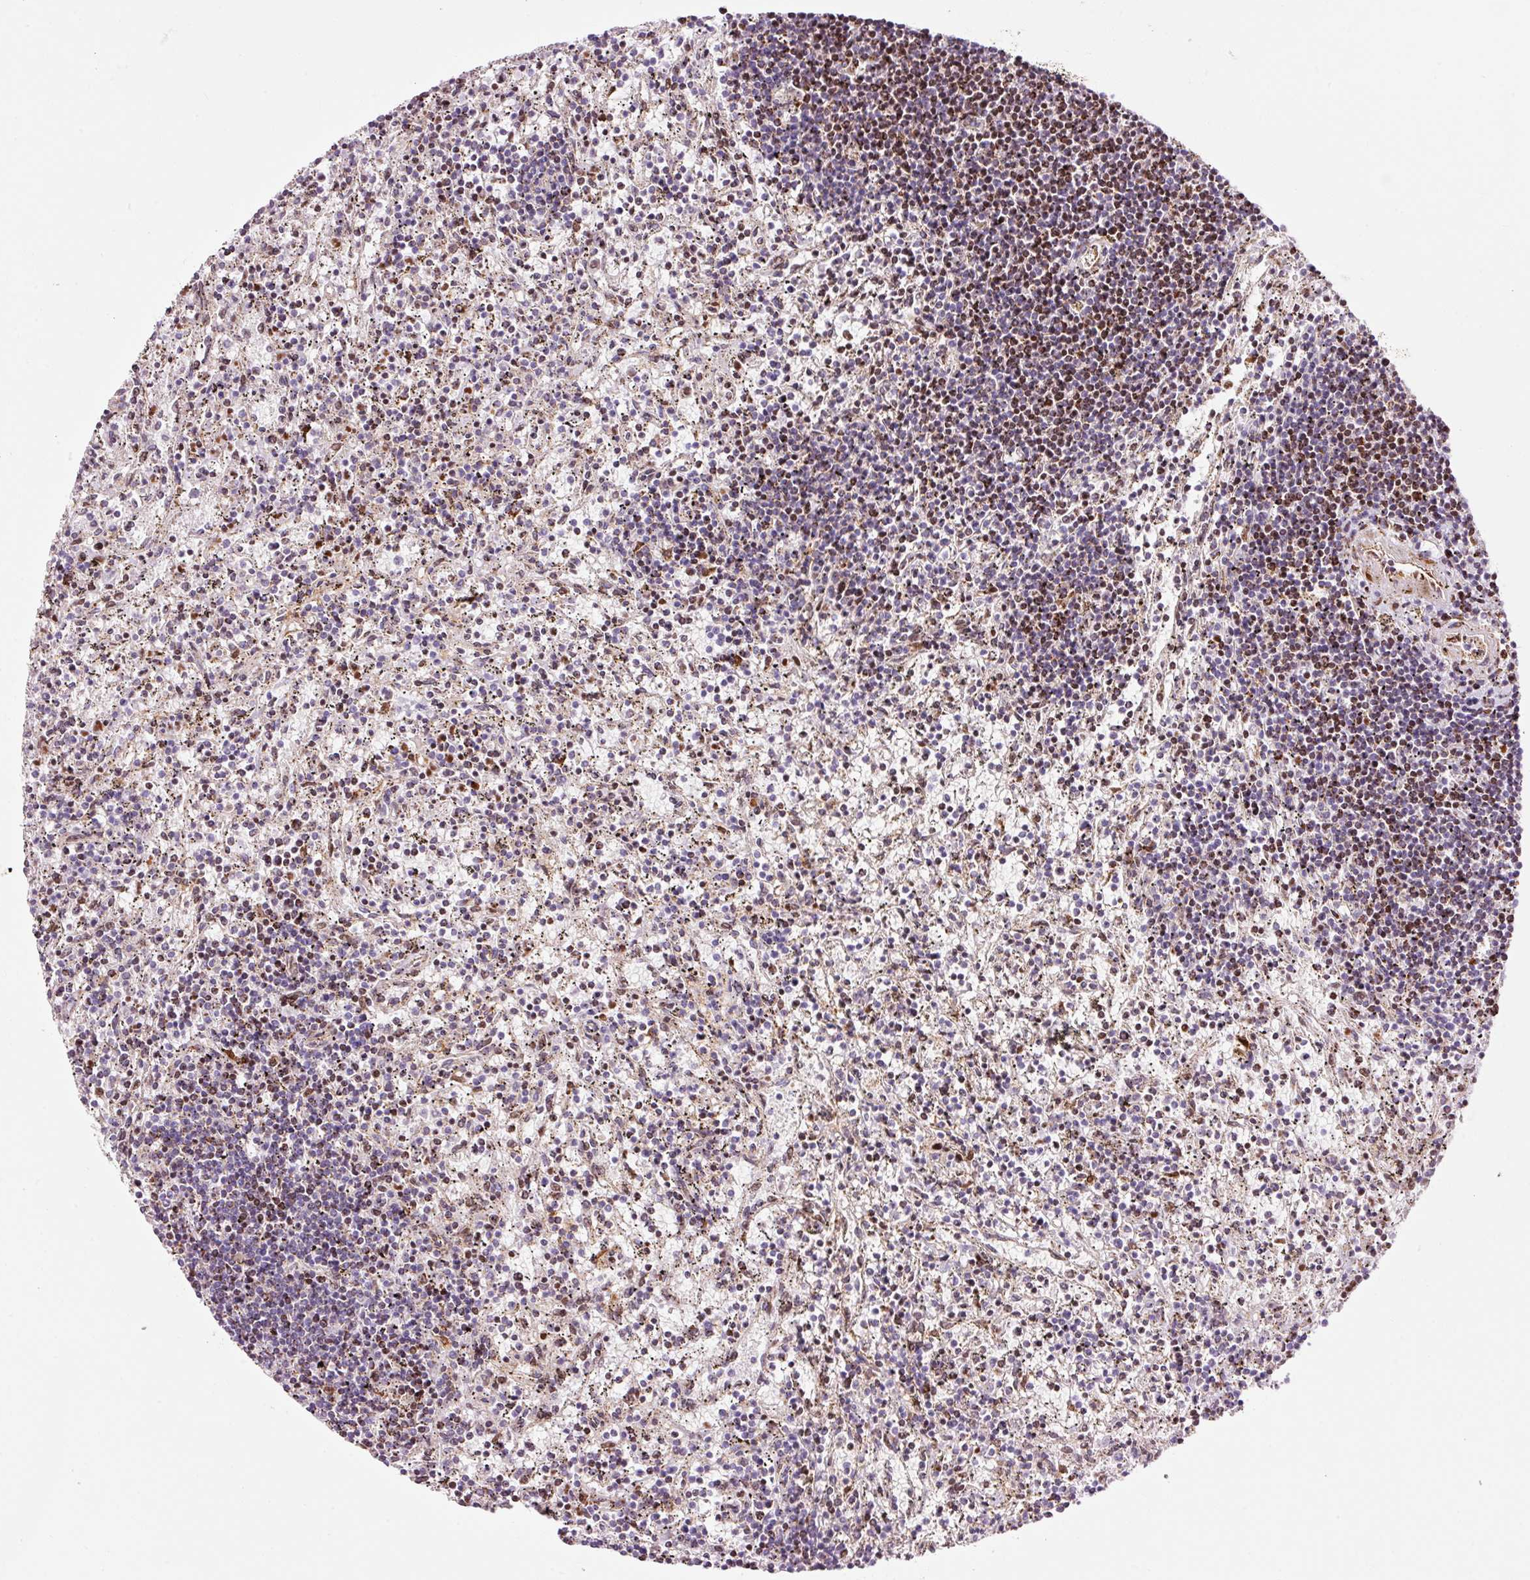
{"staining": {"intensity": "moderate", "quantity": "25%-75%", "location": "nuclear"}, "tissue": "lymphoma", "cell_type": "Tumor cells", "image_type": "cancer", "snomed": [{"axis": "morphology", "description": "Malignant lymphoma, non-Hodgkin's type, Low grade"}, {"axis": "topography", "description": "Spleen"}], "caption": "Immunohistochemistry photomicrograph of neoplastic tissue: human malignant lymphoma, non-Hodgkin's type (low-grade) stained using immunohistochemistry (IHC) reveals medium levels of moderate protein expression localized specifically in the nuclear of tumor cells, appearing as a nuclear brown color.", "gene": "ANKRD20A1", "patient": {"sex": "male", "age": 76}}